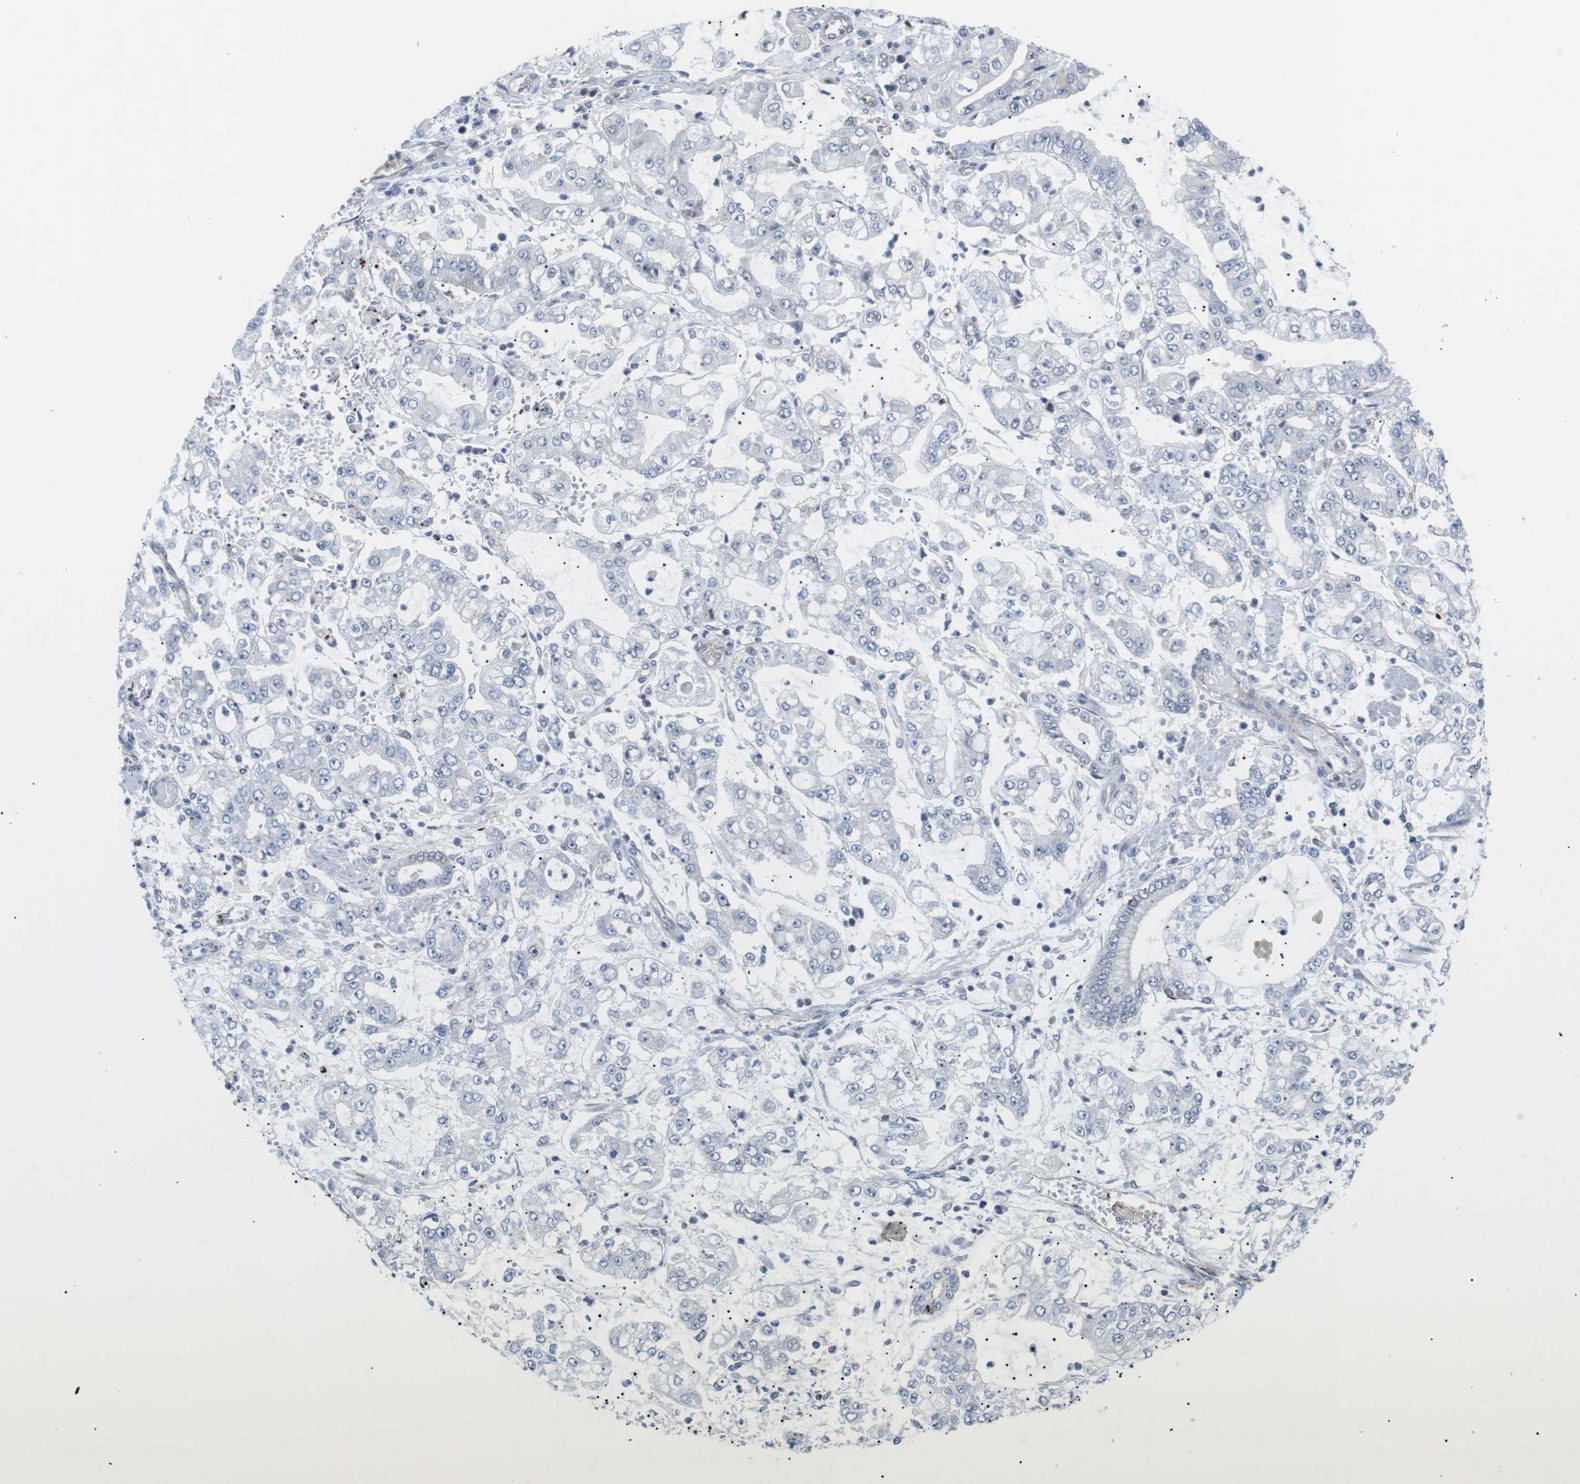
{"staining": {"intensity": "negative", "quantity": "none", "location": "none"}, "tissue": "stomach cancer", "cell_type": "Tumor cells", "image_type": "cancer", "snomed": [{"axis": "morphology", "description": "Adenocarcinoma, NOS"}, {"axis": "topography", "description": "Stomach"}], "caption": "Immunohistochemistry (IHC) image of adenocarcinoma (stomach) stained for a protein (brown), which exhibits no expression in tumor cells.", "gene": "NECTIN1", "patient": {"sex": "male", "age": 76}}